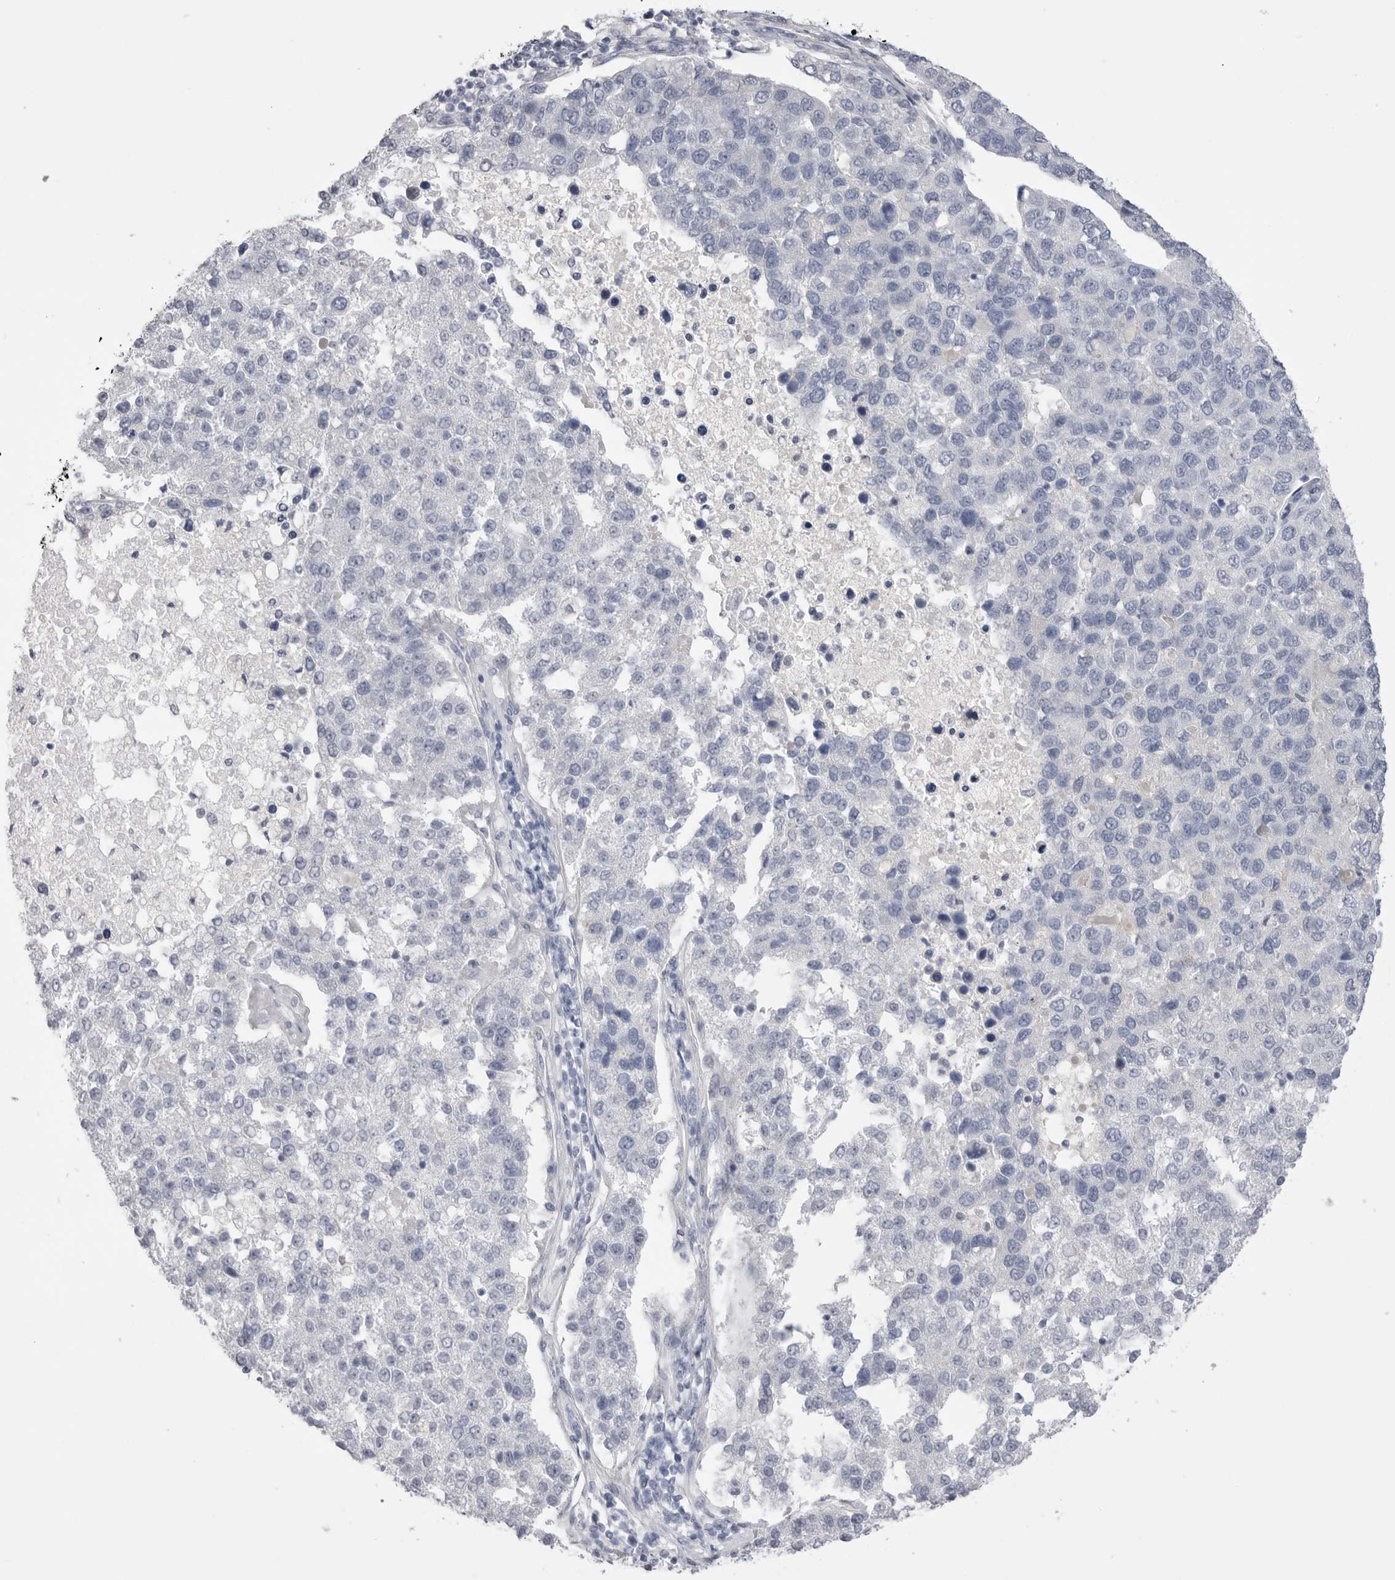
{"staining": {"intensity": "negative", "quantity": "none", "location": "none"}, "tissue": "pancreatic cancer", "cell_type": "Tumor cells", "image_type": "cancer", "snomed": [{"axis": "morphology", "description": "Adenocarcinoma, NOS"}, {"axis": "topography", "description": "Pancreas"}], "caption": "A histopathology image of pancreatic adenocarcinoma stained for a protein displays no brown staining in tumor cells.", "gene": "CPB1", "patient": {"sex": "female", "age": 61}}